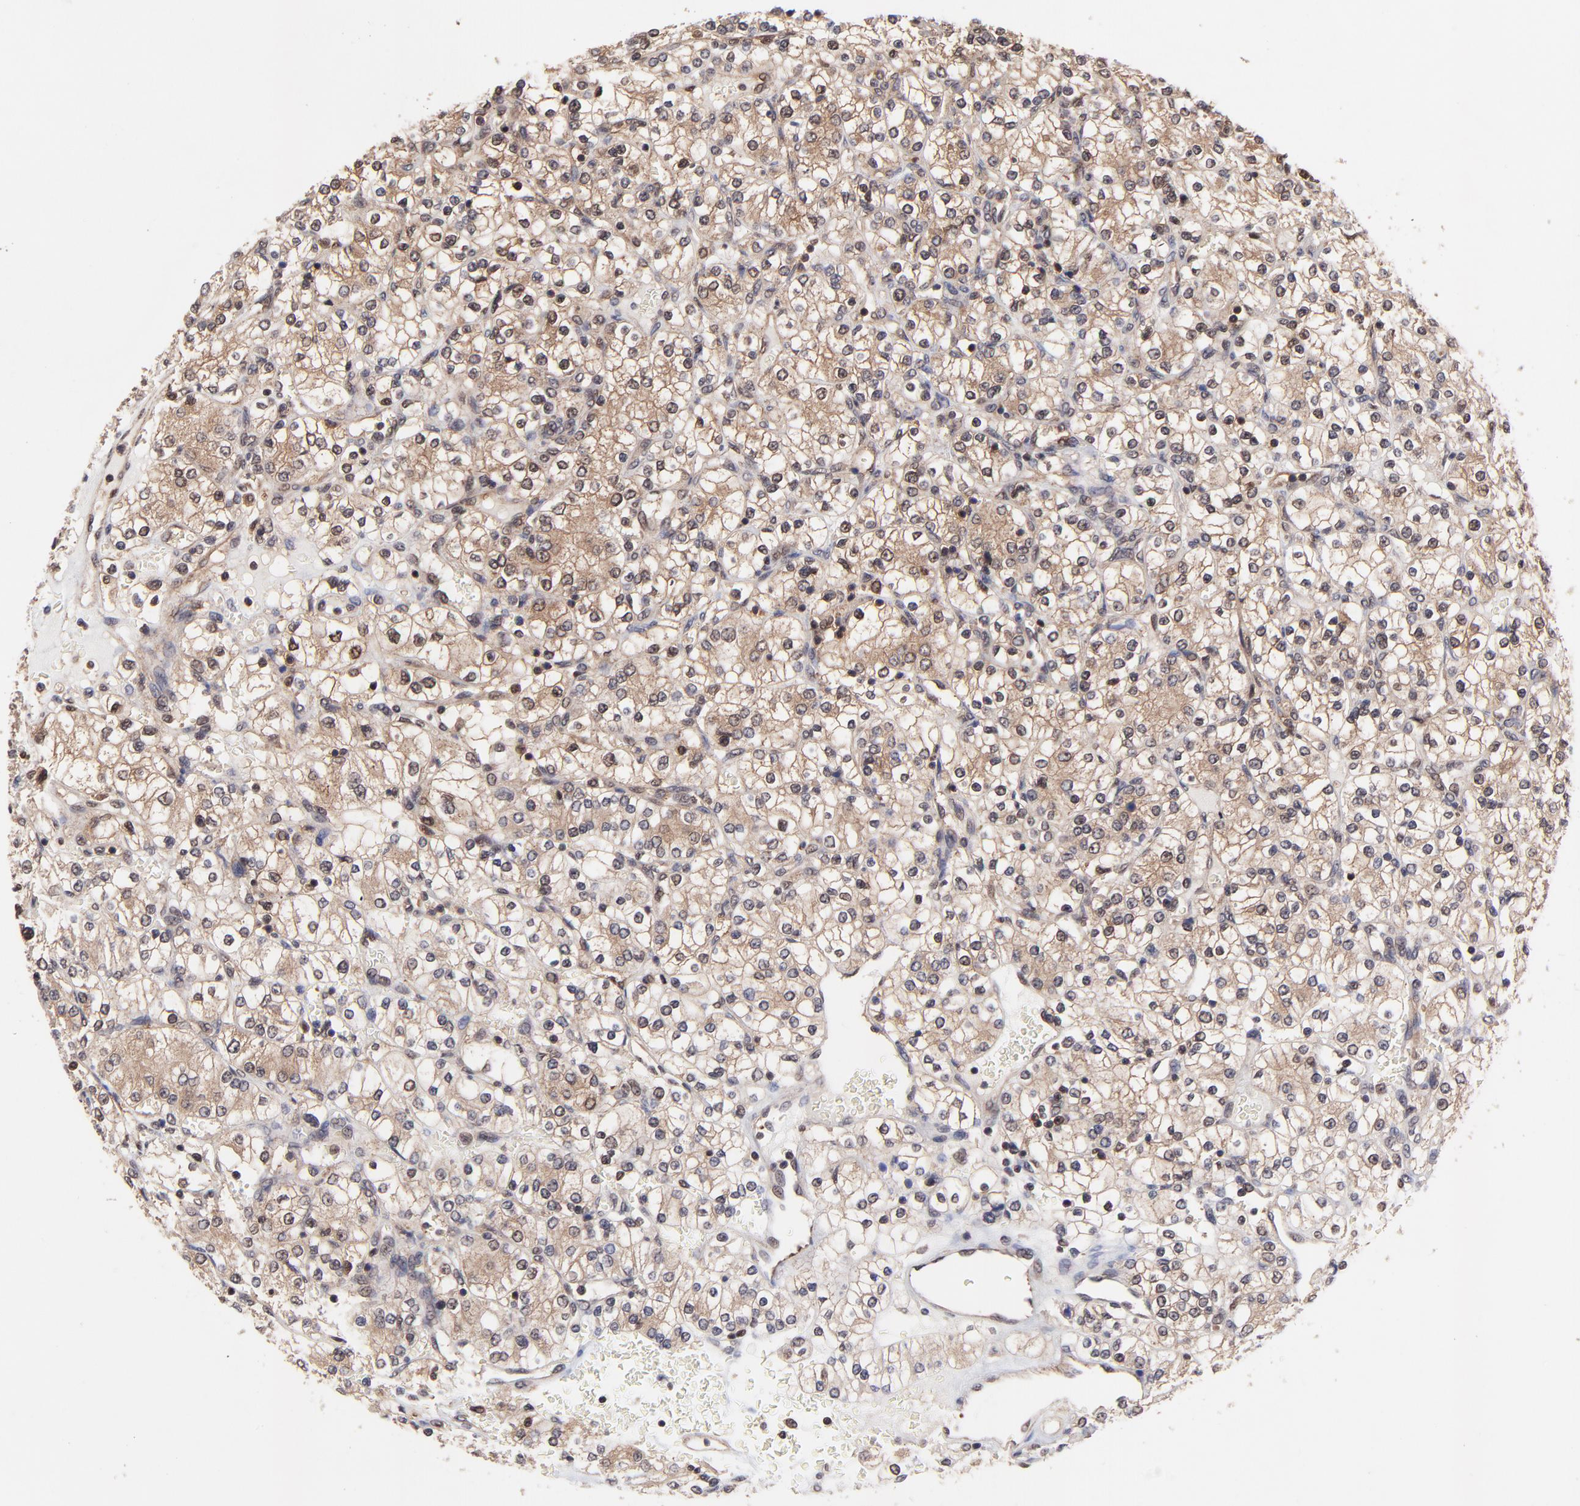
{"staining": {"intensity": "moderate", "quantity": ">75%", "location": "cytoplasmic/membranous,nuclear"}, "tissue": "renal cancer", "cell_type": "Tumor cells", "image_type": "cancer", "snomed": [{"axis": "morphology", "description": "Adenocarcinoma, NOS"}, {"axis": "topography", "description": "Kidney"}], "caption": "Approximately >75% of tumor cells in human renal cancer (adenocarcinoma) reveal moderate cytoplasmic/membranous and nuclear protein positivity as visualized by brown immunohistochemical staining.", "gene": "PSMA6", "patient": {"sex": "female", "age": 62}}